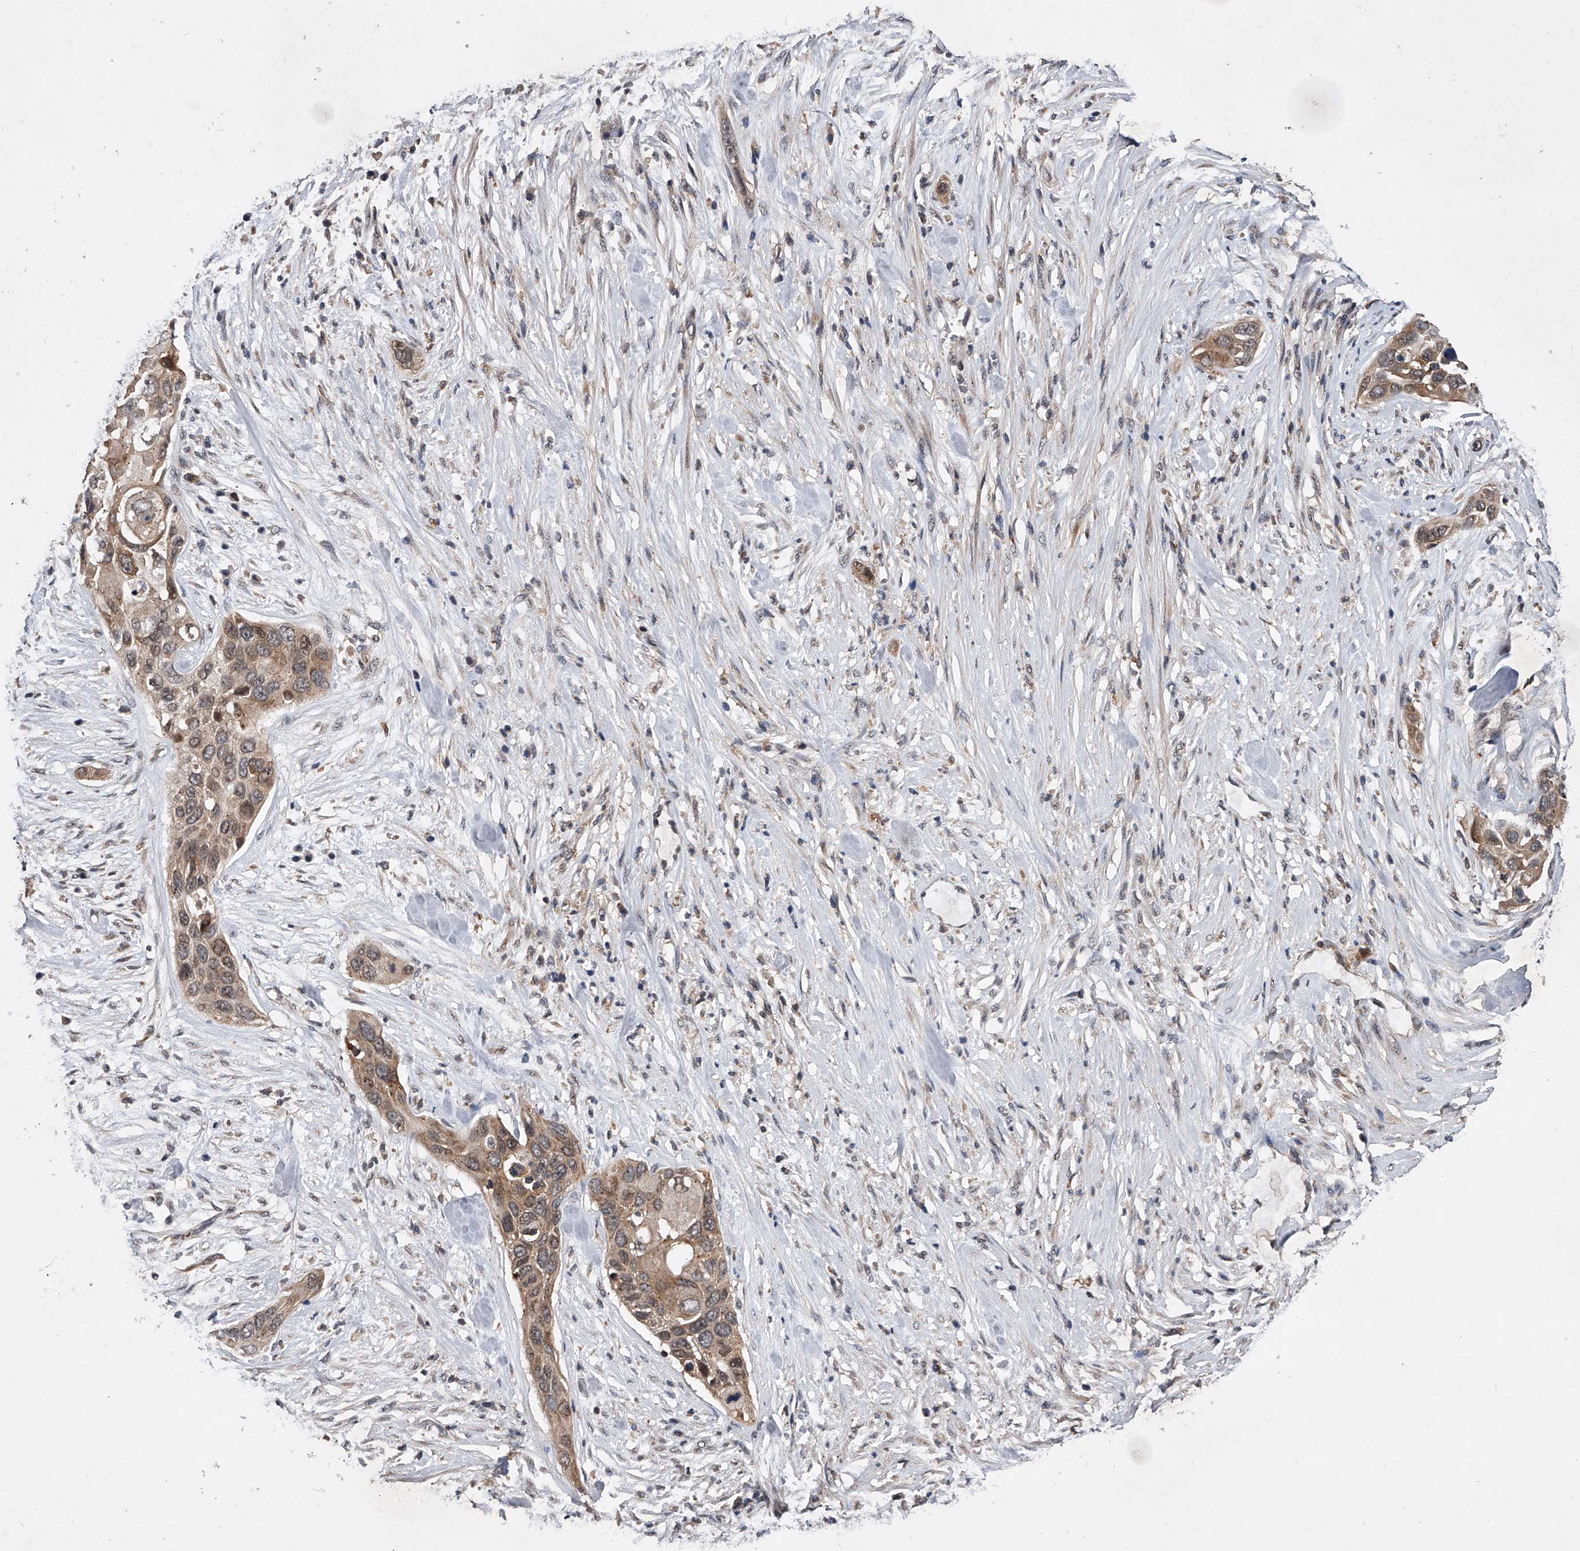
{"staining": {"intensity": "weak", "quantity": ">75%", "location": "cytoplasmic/membranous"}, "tissue": "pancreatic cancer", "cell_type": "Tumor cells", "image_type": "cancer", "snomed": [{"axis": "morphology", "description": "Adenocarcinoma, NOS"}, {"axis": "topography", "description": "Pancreas"}], "caption": "Adenocarcinoma (pancreatic) stained with immunohistochemistry (IHC) reveals weak cytoplasmic/membranous expression in about >75% of tumor cells.", "gene": "ZNF30", "patient": {"sex": "female", "age": 60}}